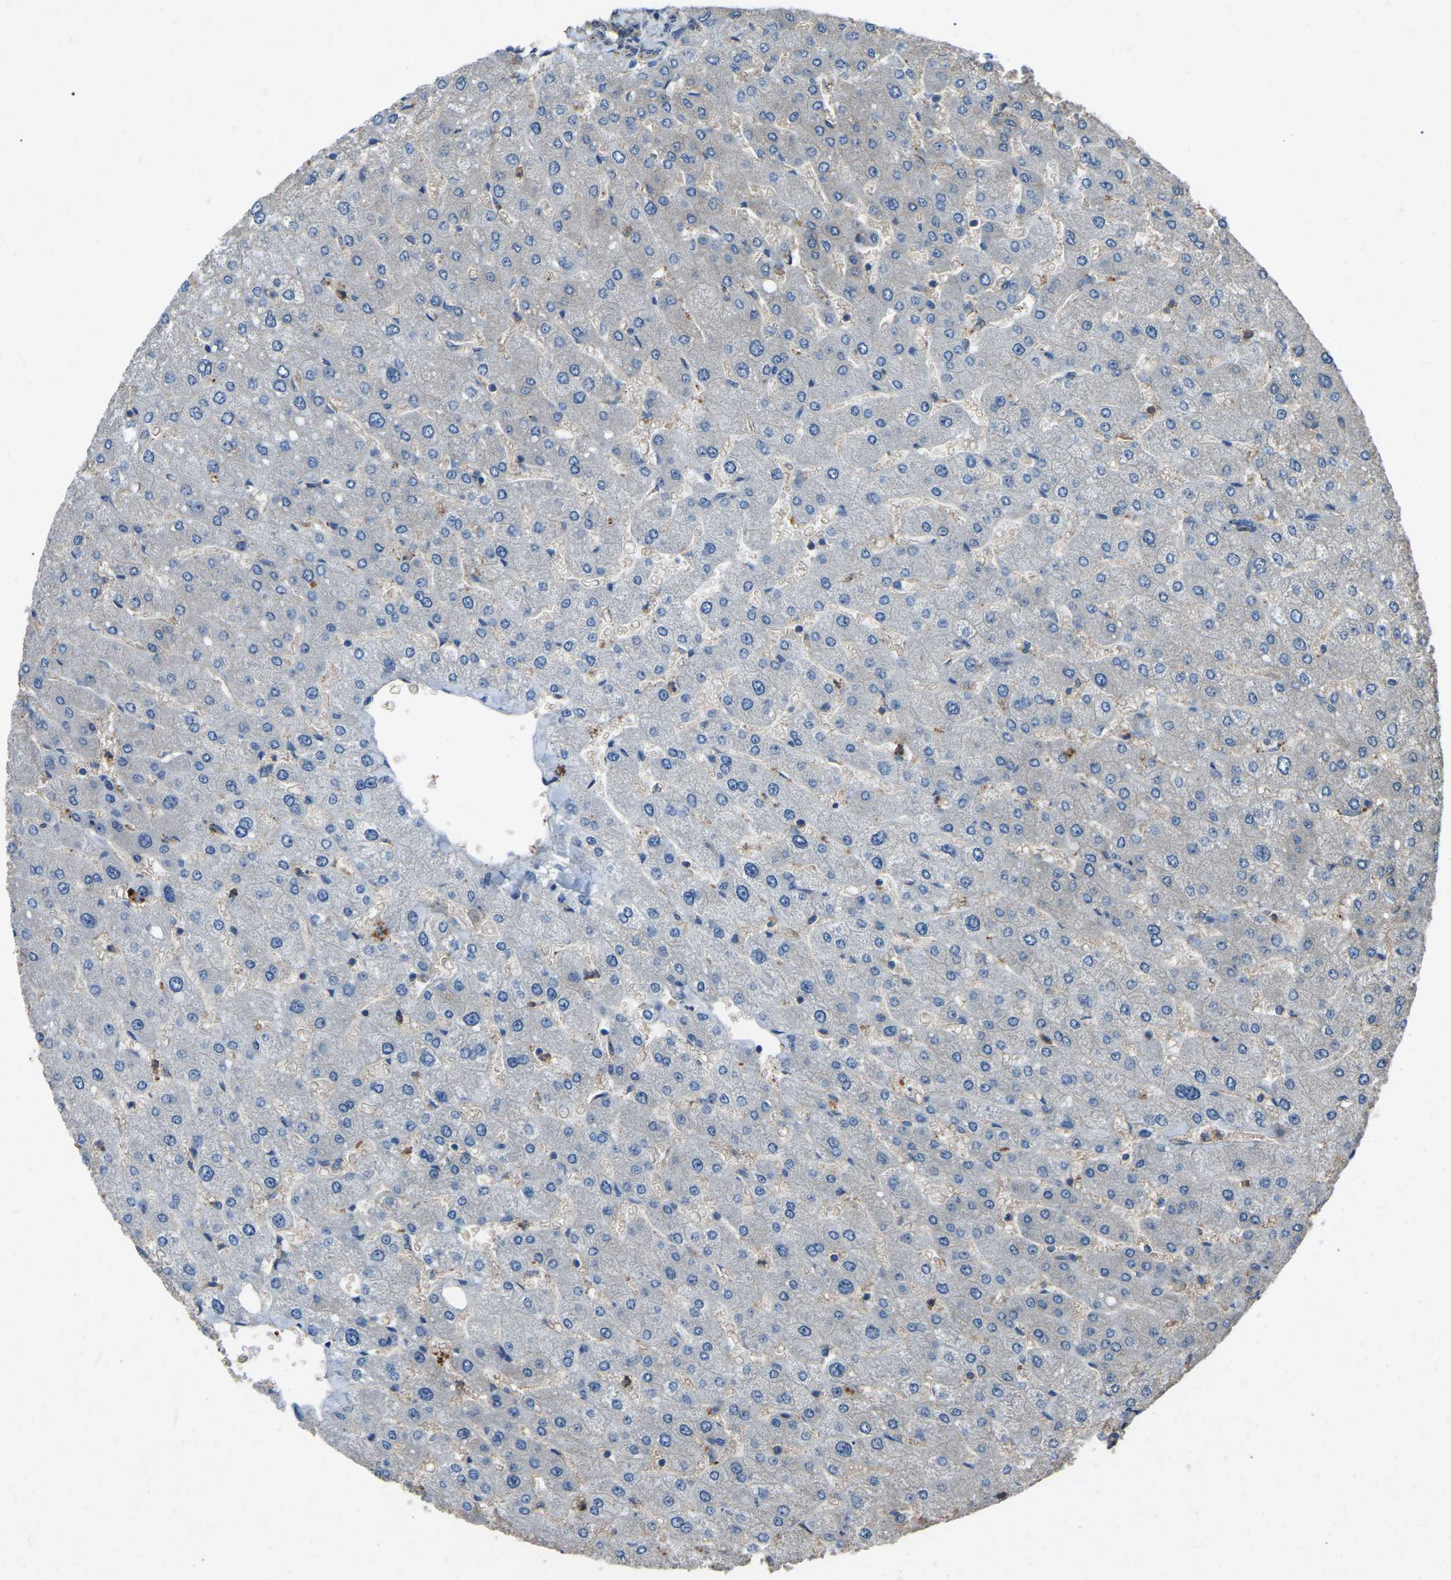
{"staining": {"intensity": "weak", "quantity": ">75%", "location": "cytoplasmic/membranous"}, "tissue": "liver", "cell_type": "Cholangiocytes", "image_type": "normal", "snomed": [{"axis": "morphology", "description": "Normal tissue, NOS"}, {"axis": "topography", "description": "Liver"}], "caption": "Immunohistochemical staining of unremarkable human liver demonstrates weak cytoplasmic/membranous protein expression in approximately >75% of cholangiocytes.", "gene": "AIMP1", "patient": {"sex": "male", "age": 55}}